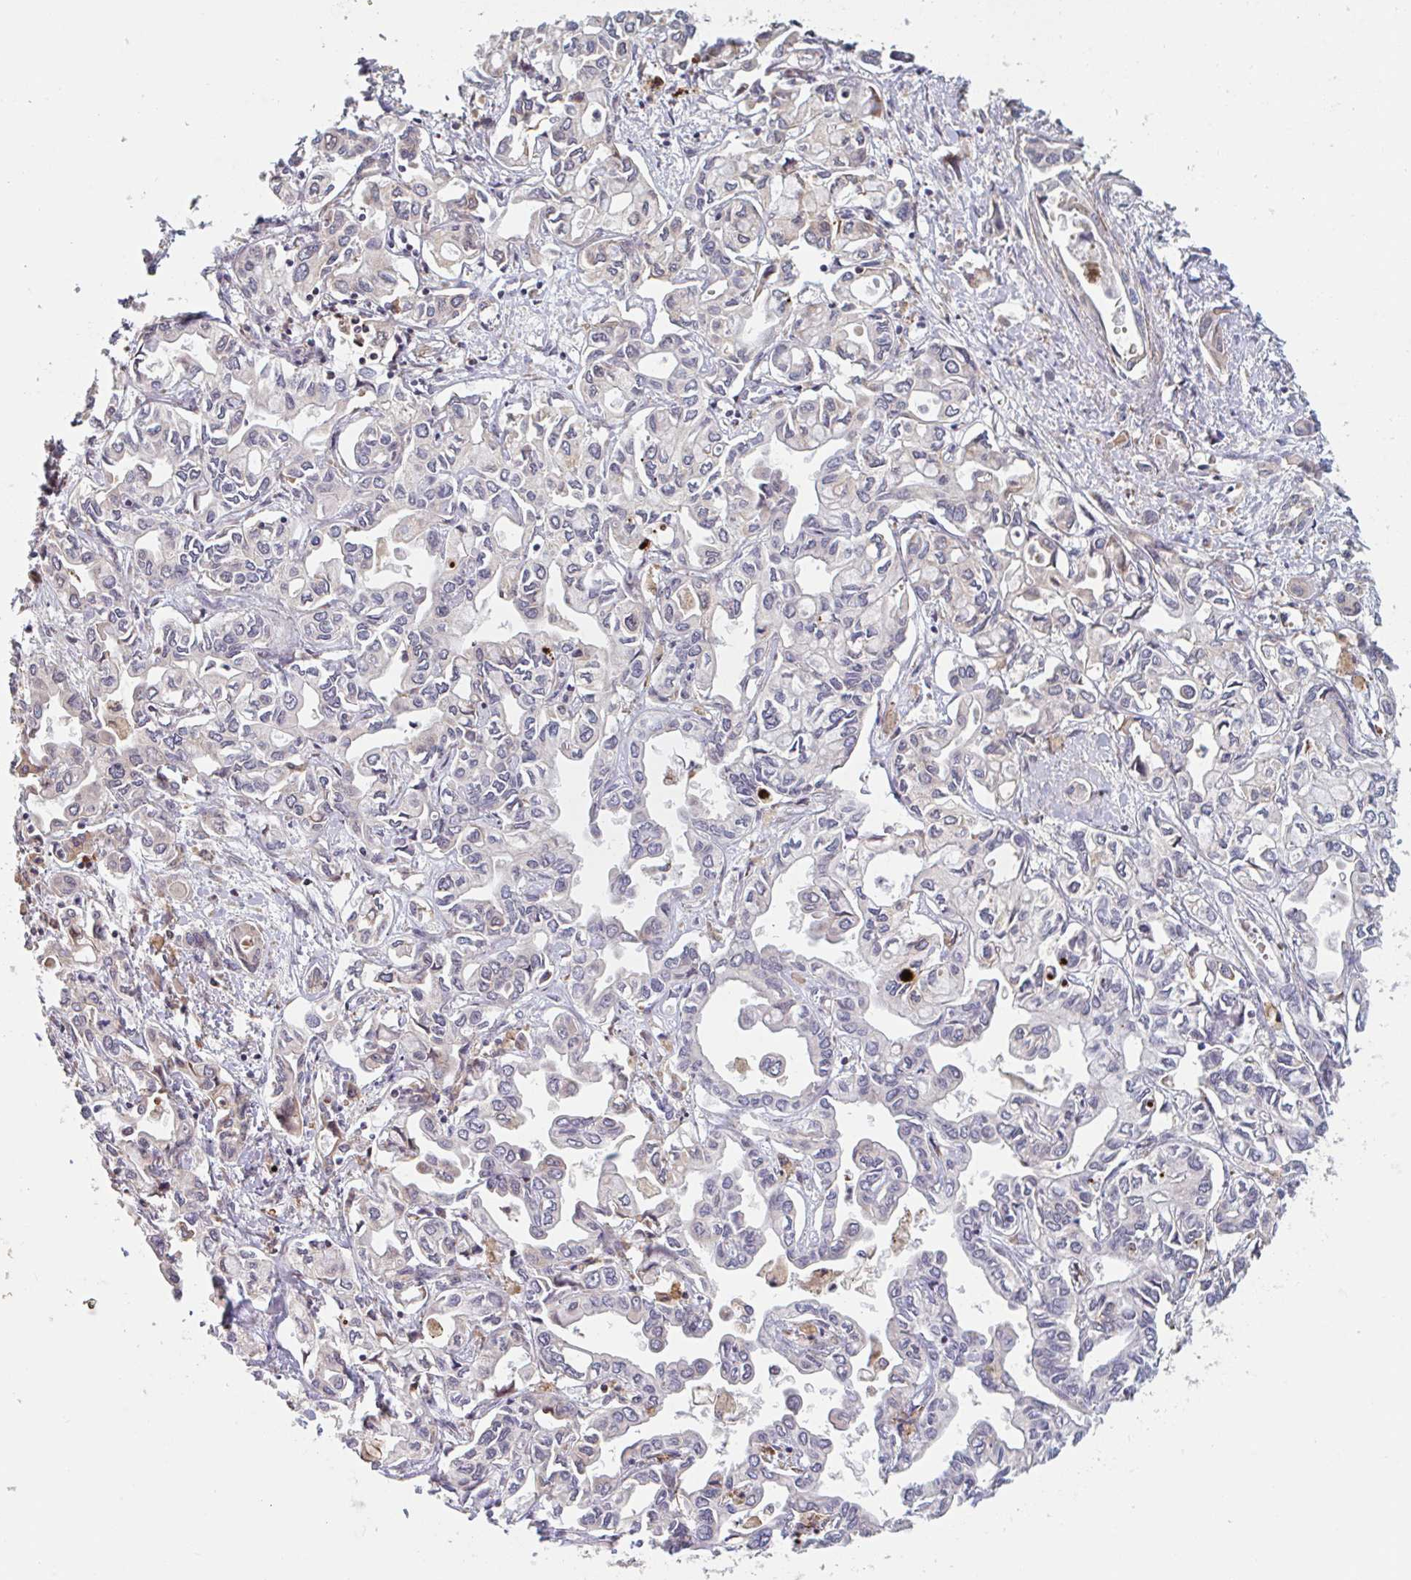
{"staining": {"intensity": "negative", "quantity": "none", "location": "none"}, "tissue": "liver cancer", "cell_type": "Tumor cells", "image_type": "cancer", "snomed": [{"axis": "morphology", "description": "Cholangiocarcinoma"}, {"axis": "topography", "description": "Liver"}], "caption": "Protein analysis of liver cholangiocarcinoma demonstrates no significant expression in tumor cells. The staining was performed using DAB (3,3'-diaminobenzidine) to visualize the protein expression in brown, while the nuclei were stained in blue with hematoxylin (Magnification: 20x).", "gene": "NUB1", "patient": {"sex": "female", "age": 64}}